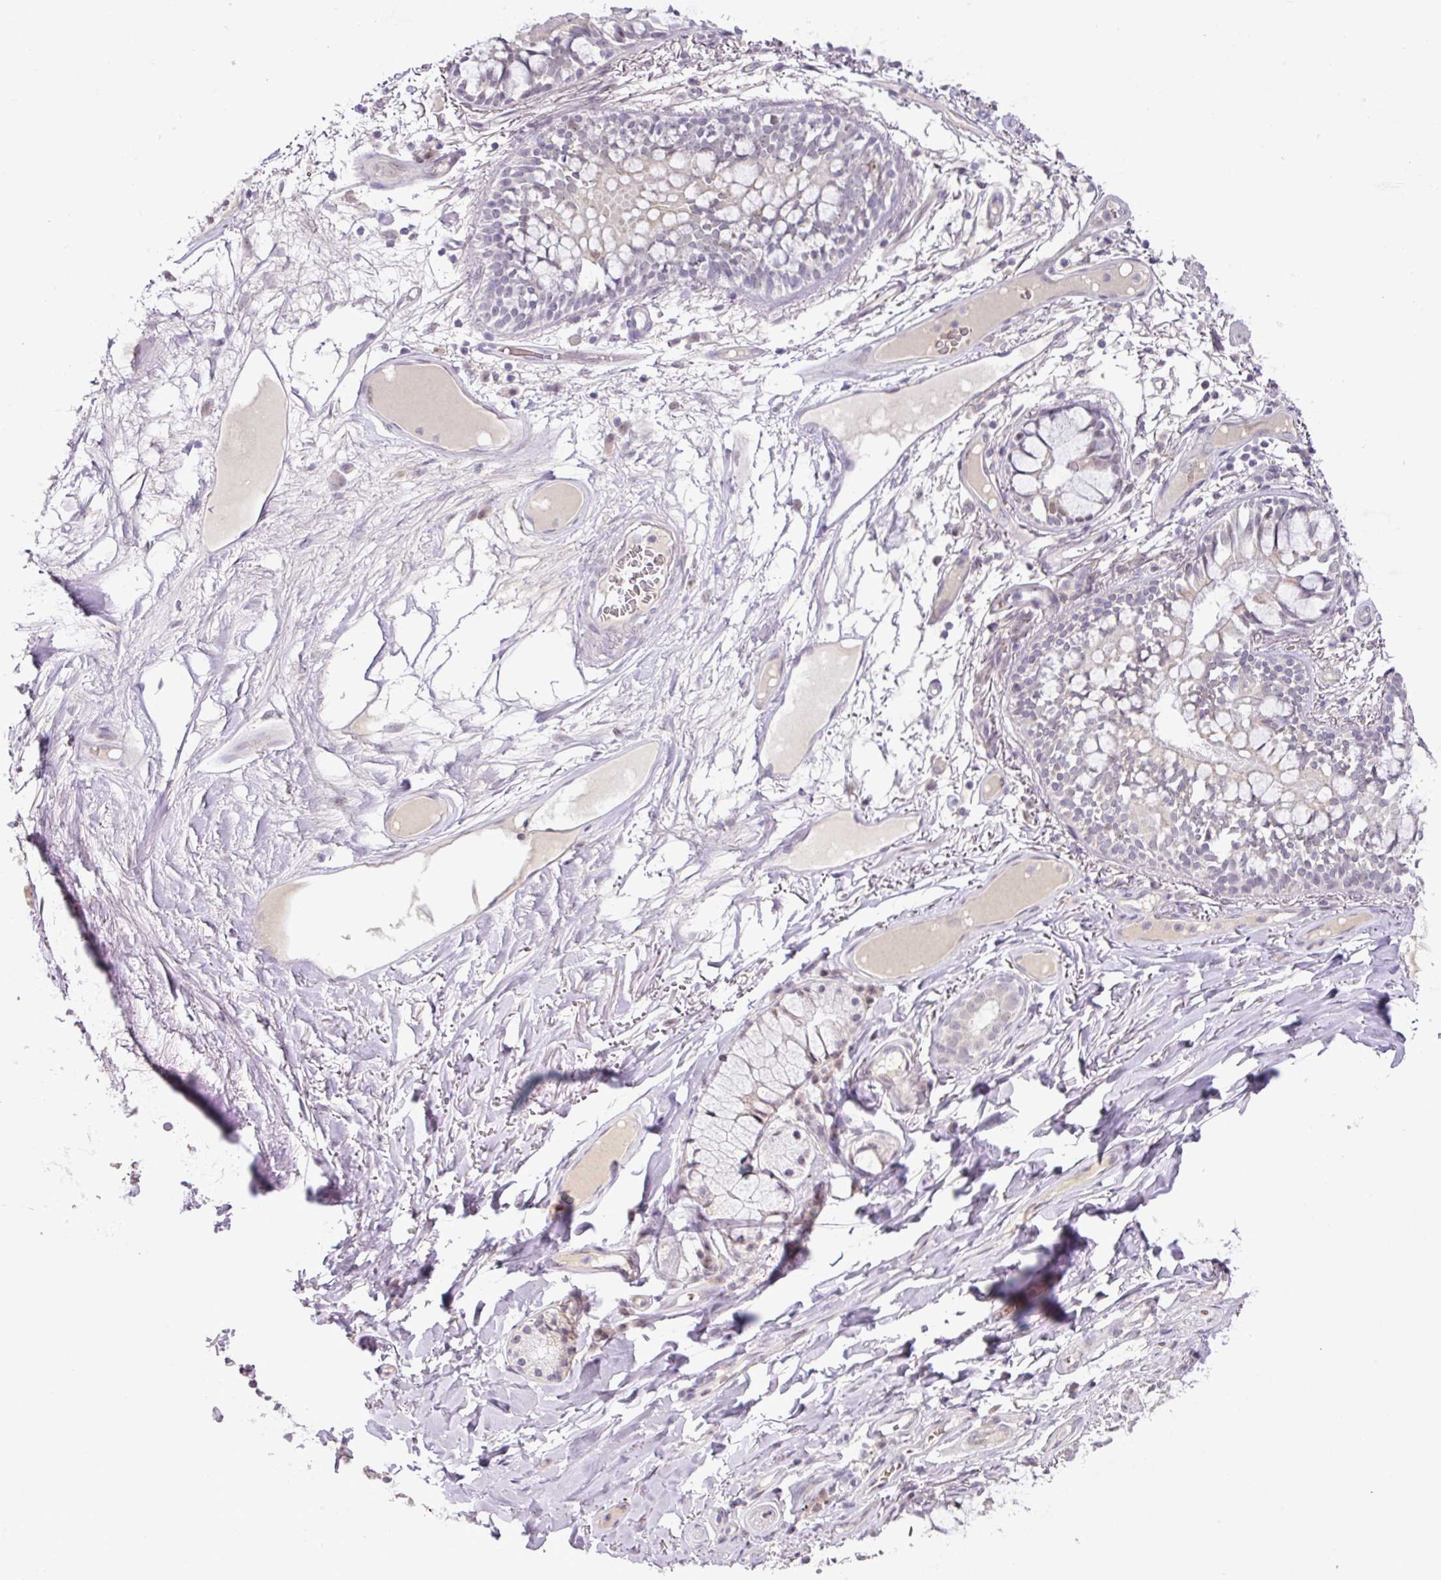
{"staining": {"intensity": "negative", "quantity": "none", "location": "none"}, "tissue": "adipose tissue", "cell_type": "Adipocytes", "image_type": "normal", "snomed": [{"axis": "morphology", "description": "Normal tissue, NOS"}, {"axis": "topography", "description": "Bronchus"}], "caption": "IHC of benign adipose tissue reveals no staining in adipocytes. The staining was performed using DAB (3,3'-diaminobenzidine) to visualize the protein expression in brown, while the nuclei were stained in blue with hematoxylin (Magnification: 20x).", "gene": "PARP2", "patient": {"sex": "male", "age": 70}}